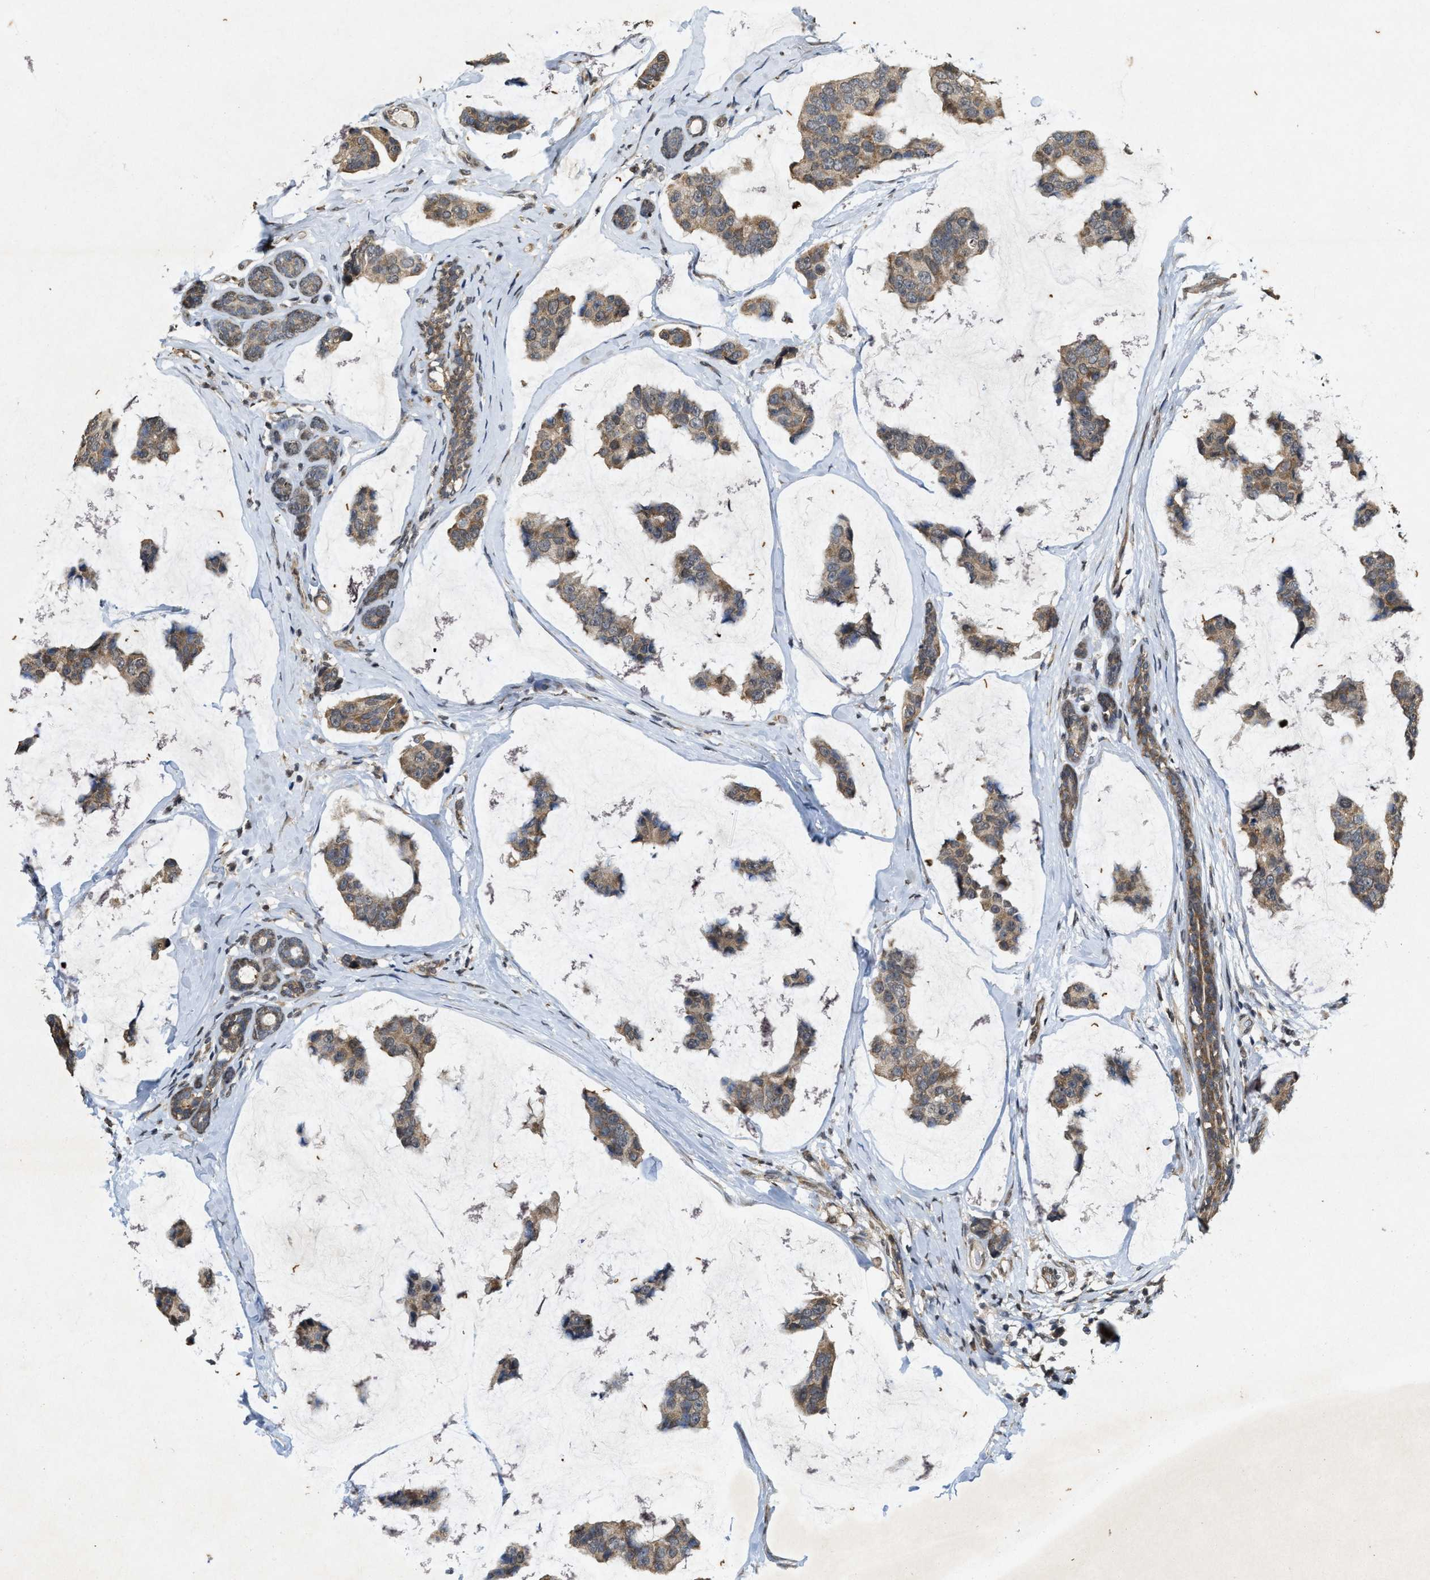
{"staining": {"intensity": "weak", "quantity": ">75%", "location": "cytoplasmic/membranous"}, "tissue": "breast cancer", "cell_type": "Tumor cells", "image_type": "cancer", "snomed": [{"axis": "morphology", "description": "Normal tissue, NOS"}, {"axis": "morphology", "description": "Duct carcinoma"}, {"axis": "topography", "description": "Breast"}], "caption": "Weak cytoplasmic/membranous protein staining is seen in about >75% of tumor cells in breast intraductal carcinoma. (Brightfield microscopy of DAB IHC at high magnification).", "gene": "KIF21A", "patient": {"sex": "female", "age": 50}}